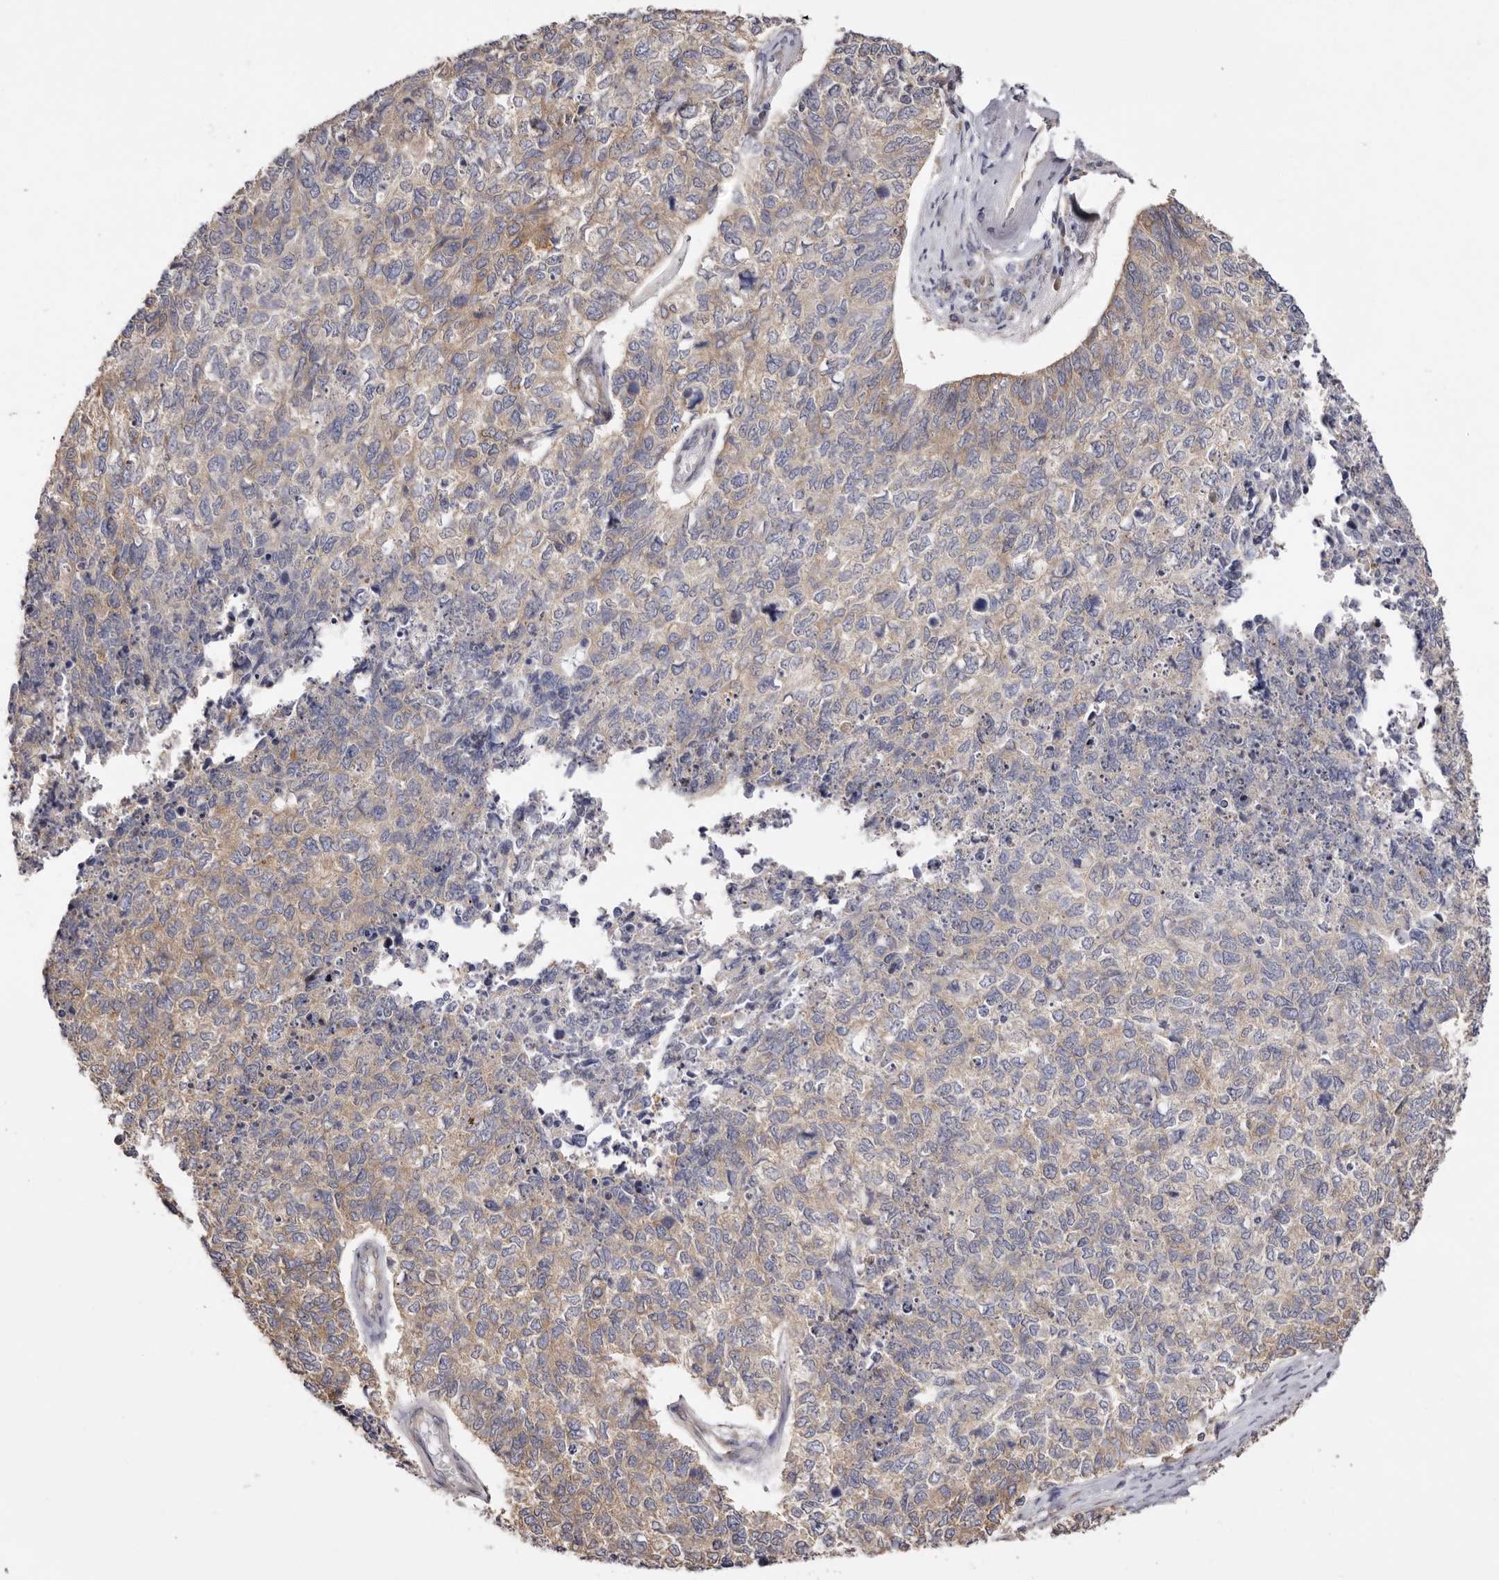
{"staining": {"intensity": "weak", "quantity": "25%-75%", "location": "cytoplasmic/membranous"}, "tissue": "cervical cancer", "cell_type": "Tumor cells", "image_type": "cancer", "snomed": [{"axis": "morphology", "description": "Squamous cell carcinoma, NOS"}, {"axis": "topography", "description": "Cervix"}], "caption": "Protein expression analysis of human cervical squamous cell carcinoma reveals weak cytoplasmic/membranous staining in about 25%-75% of tumor cells.", "gene": "FAM167B", "patient": {"sex": "female", "age": 63}}